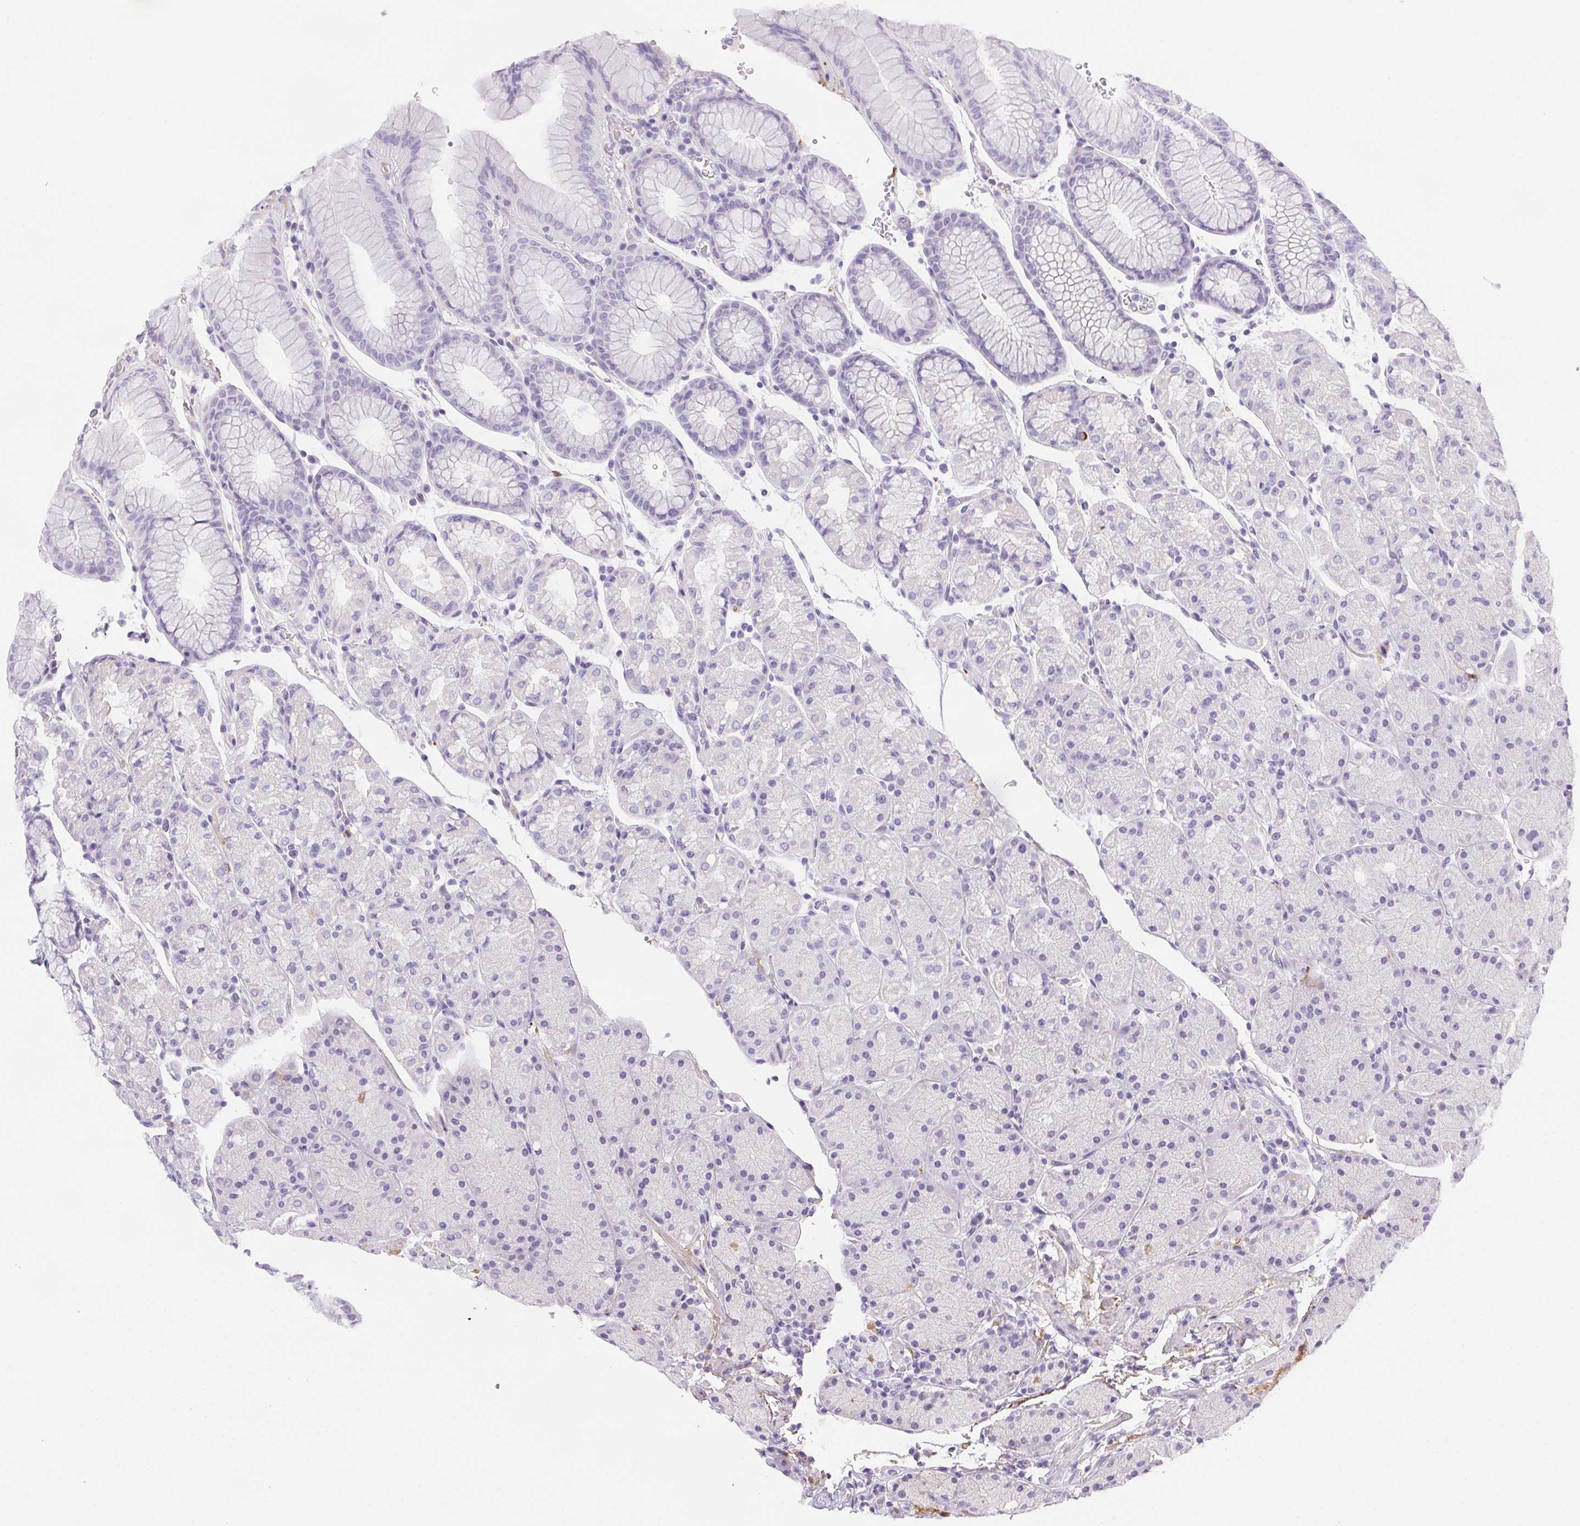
{"staining": {"intensity": "negative", "quantity": "none", "location": "none"}, "tissue": "stomach", "cell_type": "Glandular cells", "image_type": "normal", "snomed": [{"axis": "morphology", "description": "Normal tissue, NOS"}, {"axis": "topography", "description": "Stomach, upper"}, {"axis": "topography", "description": "Stomach"}], "caption": "DAB (3,3'-diaminobenzidine) immunohistochemical staining of normal human stomach displays no significant positivity in glandular cells. (Immunohistochemistry, brightfield microscopy, high magnification).", "gene": "VTN", "patient": {"sex": "male", "age": 76}}